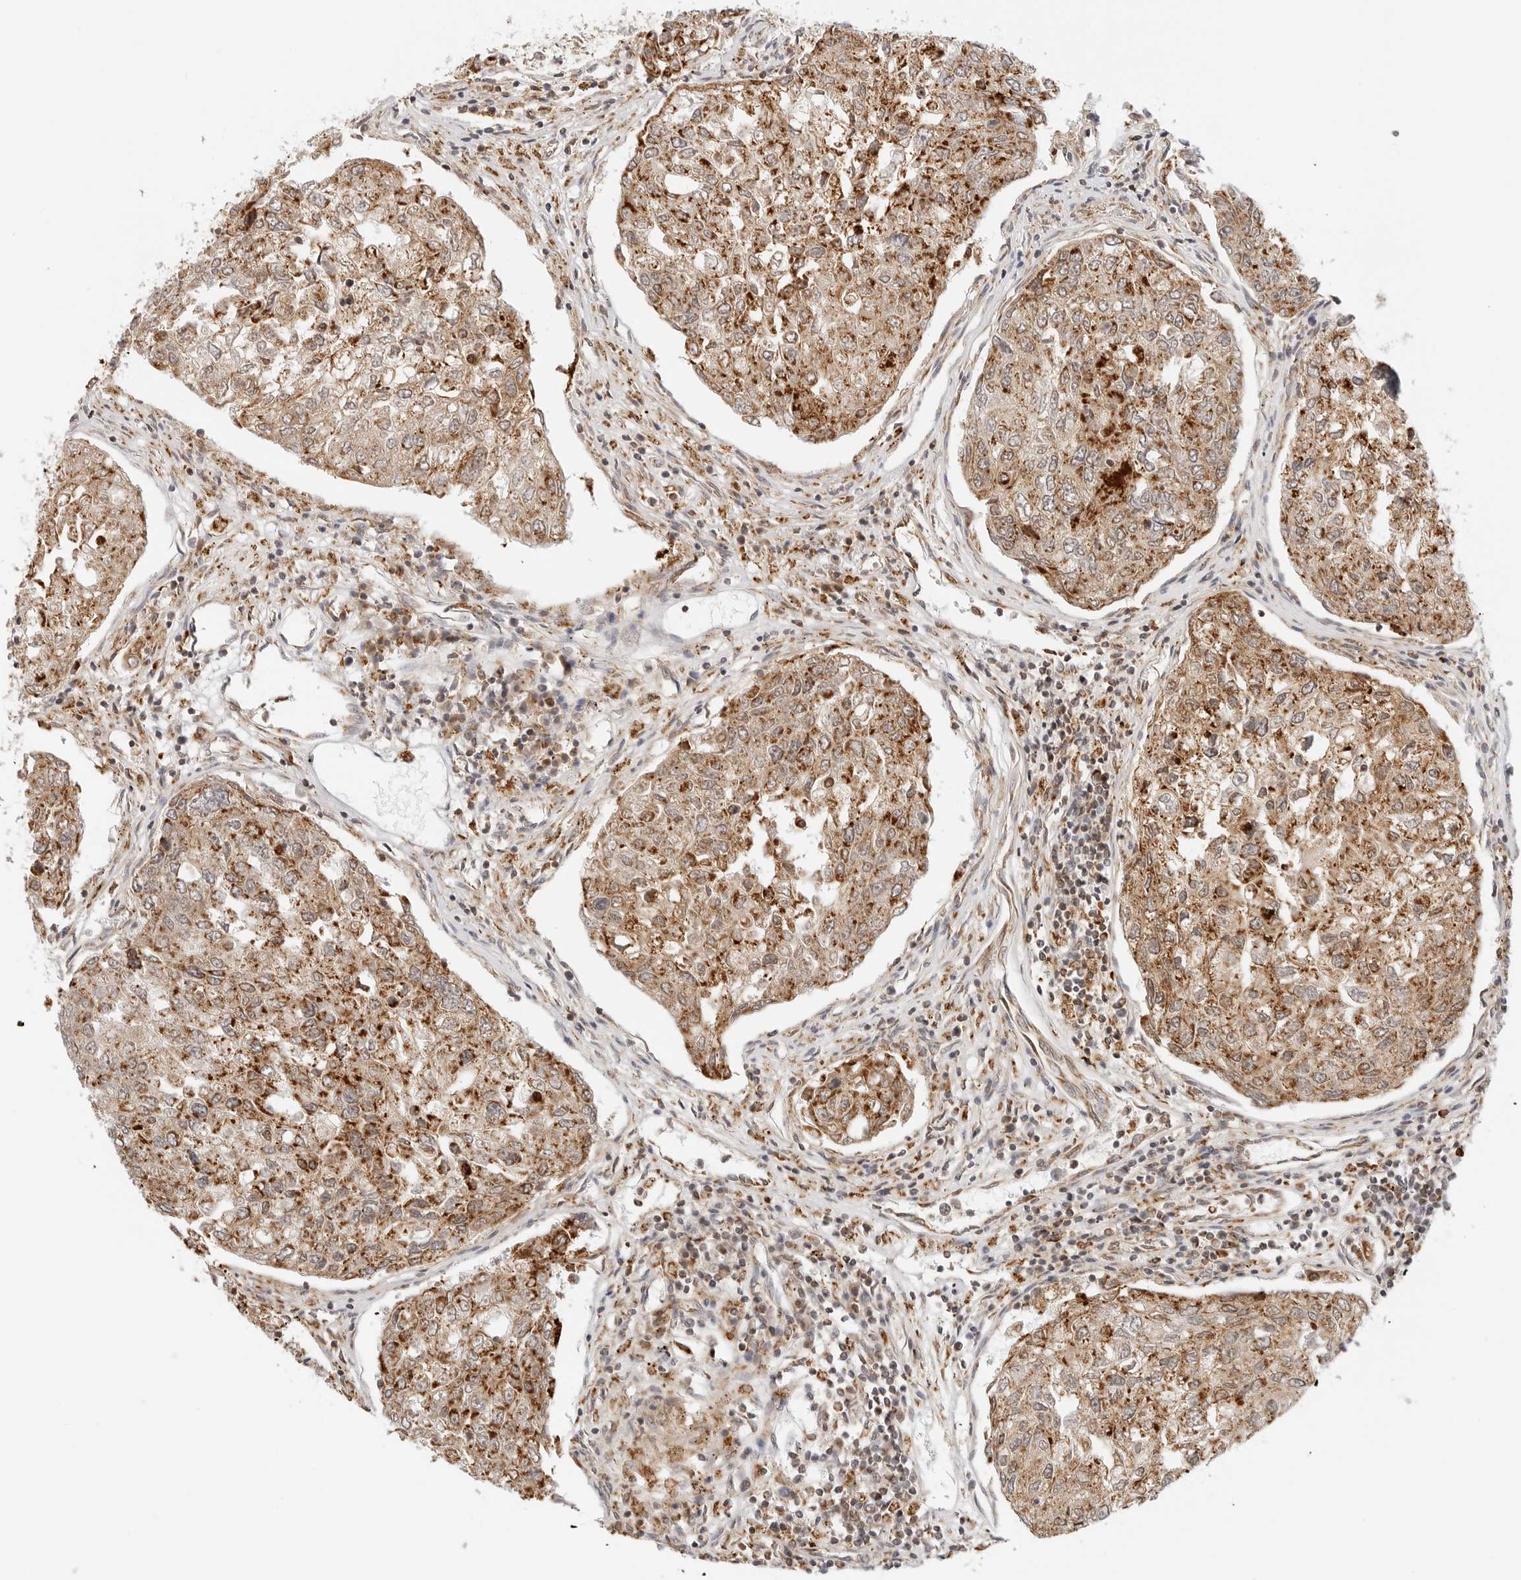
{"staining": {"intensity": "moderate", "quantity": ">75%", "location": "cytoplasmic/membranous"}, "tissue": "urothelial cancer", "cell_type": "Tumor cells", "image_type": "cancer", "snomed": [{"axis": "morphology", "description": "Urothelial carcinoma, High grade"}, {"axis": "topography", "description": "Lymph node"}, {"axis": "topography", "description": "Urinary bladder"}], "caption": "DAB immunohistochemical staining of urothelial cancer reveals moderate cytoplasmic/membranous protein positivity in about >75% of tumor cells. The protein is shown in brown color, while the nuclei are stained blue.", "gene": "DYRK4", "patient": {"sex": "male", "age": 51}}